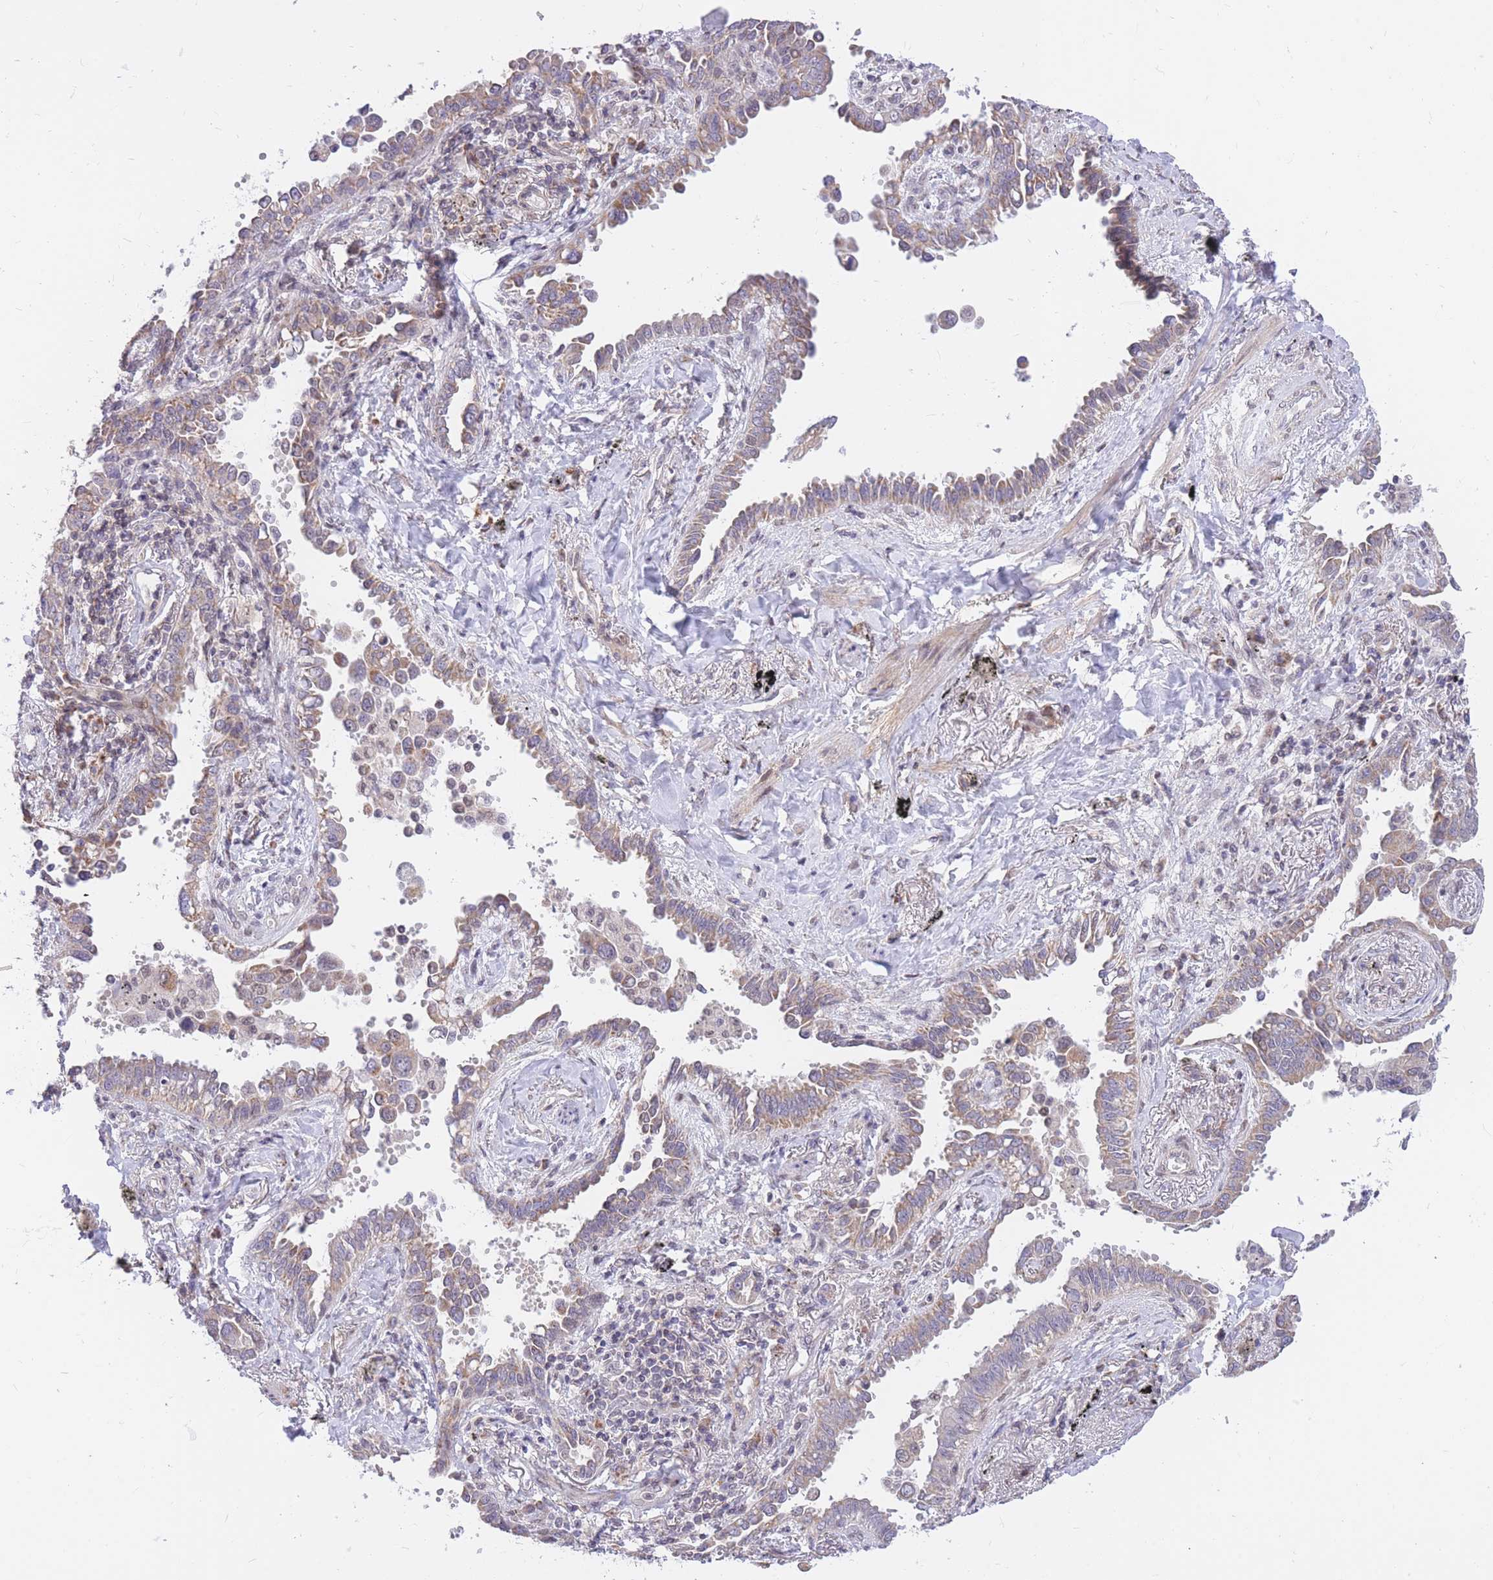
{"staining": {"intensity": "weak", "quantity": "25%-75%", "location": "cytoplasmic/membranous"}, "tissue": "lung cancer", "cell_type": "Tumor cells", "image_type": "cancer", "snomed": [{"axis": "morphology", "description": "Adenocarcinoma, NOS"}, {"axis": "topography", "description": "Lung"}], "caption": "A brown stain shows weak cytoplasmic/membranous expression of a protein in adenocarcinoma (lung) tumor cells.", "gene": "MINDY2", "patient": {"sex": "male", "age": 67}}